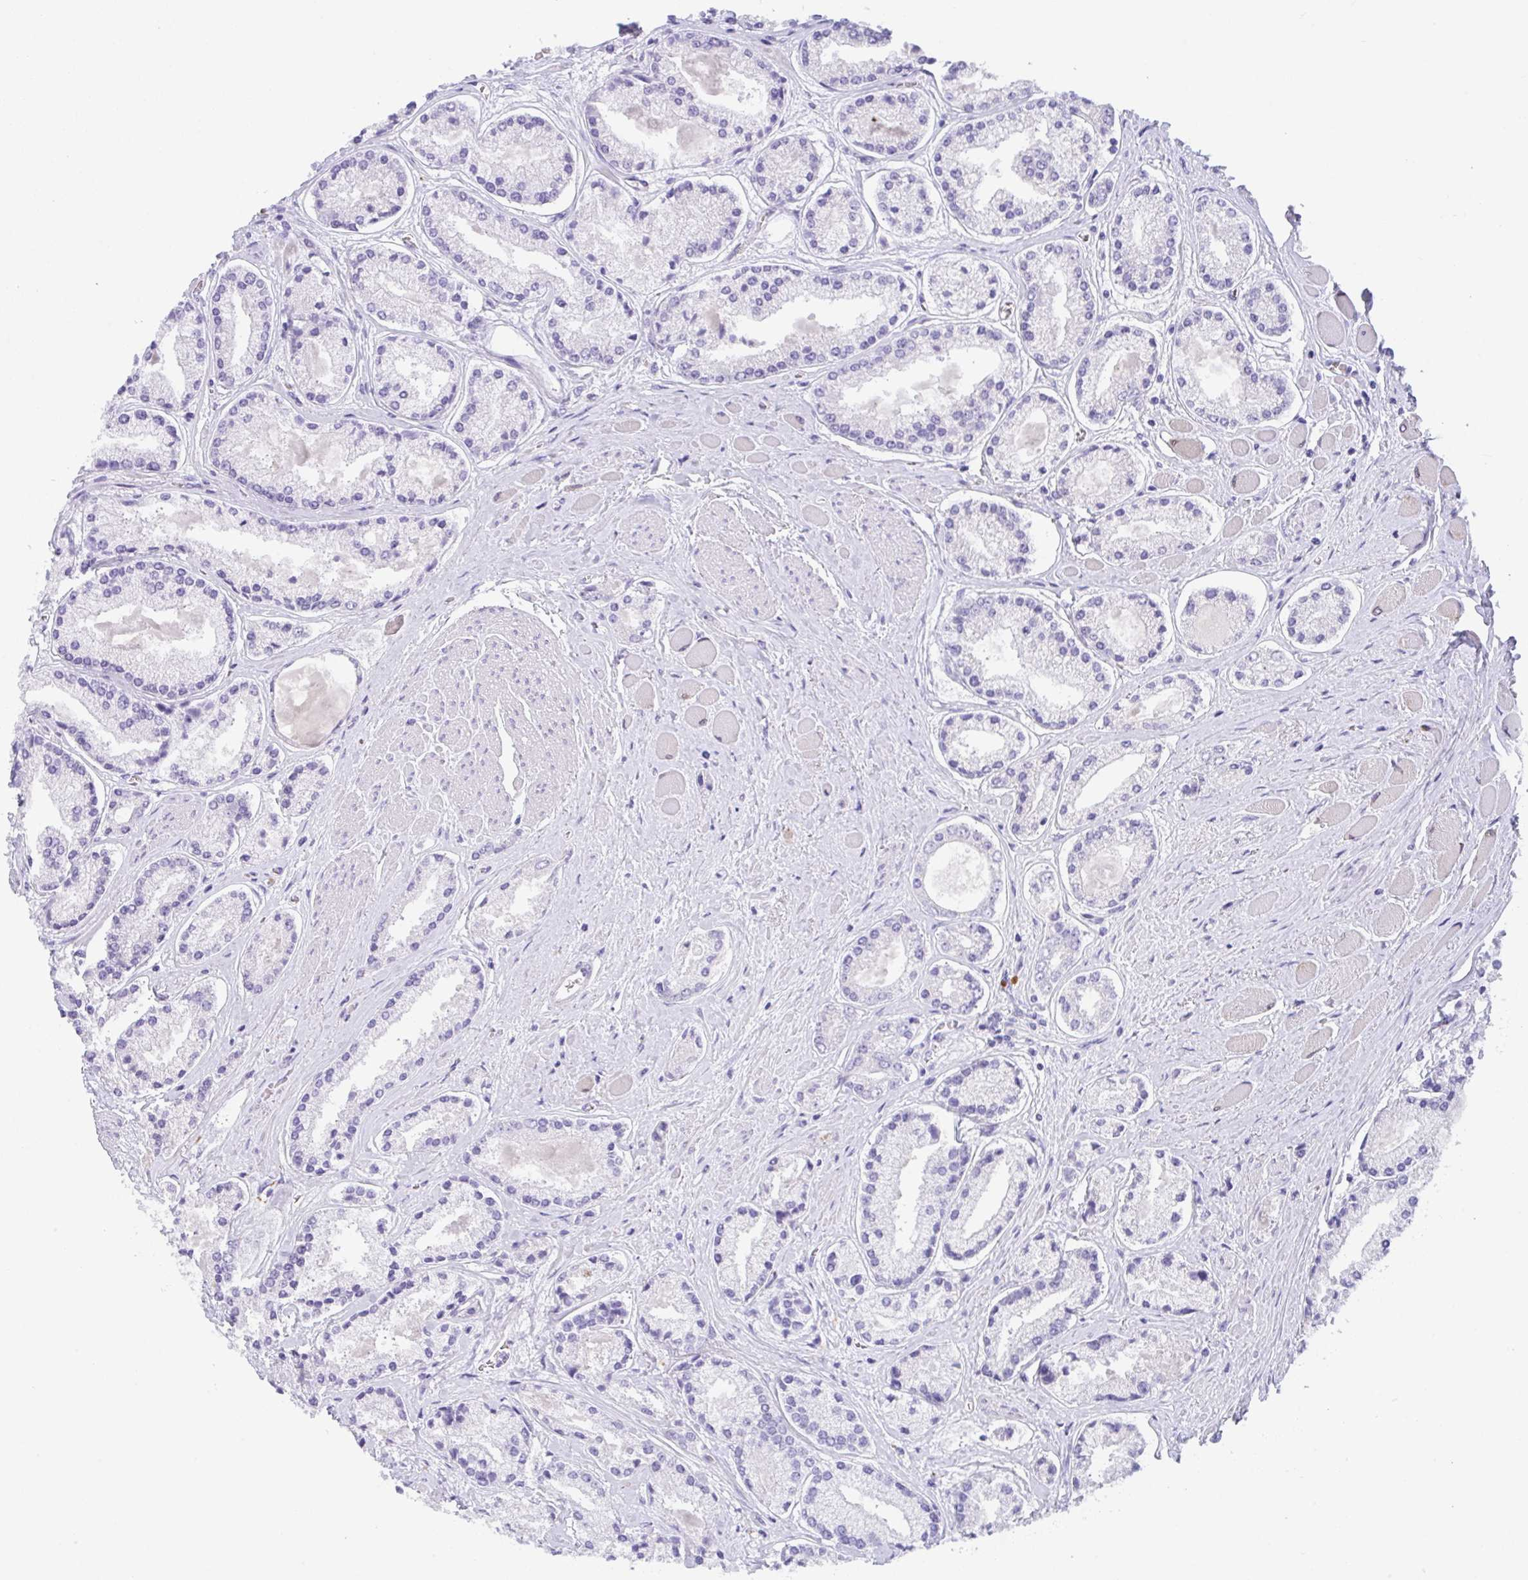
{"staining": {"intensity": "negative", "quantity": "none", "location": "none"}, "tissue": "prostate cancer", "cell_type": "Tumor cells", "image_type": "cancer", "snomed": [{"axis": "morphology", "description": "Adenocarcinoma, High grade"}, {"axis": "topography", "description": "Prostate"}], "caption": "The image displays no significant staining in tumor cells of prostate high-grade adenocarcinoma.", "gene": "TRAF4", "patient": {"sex": "male", "age": 67}}